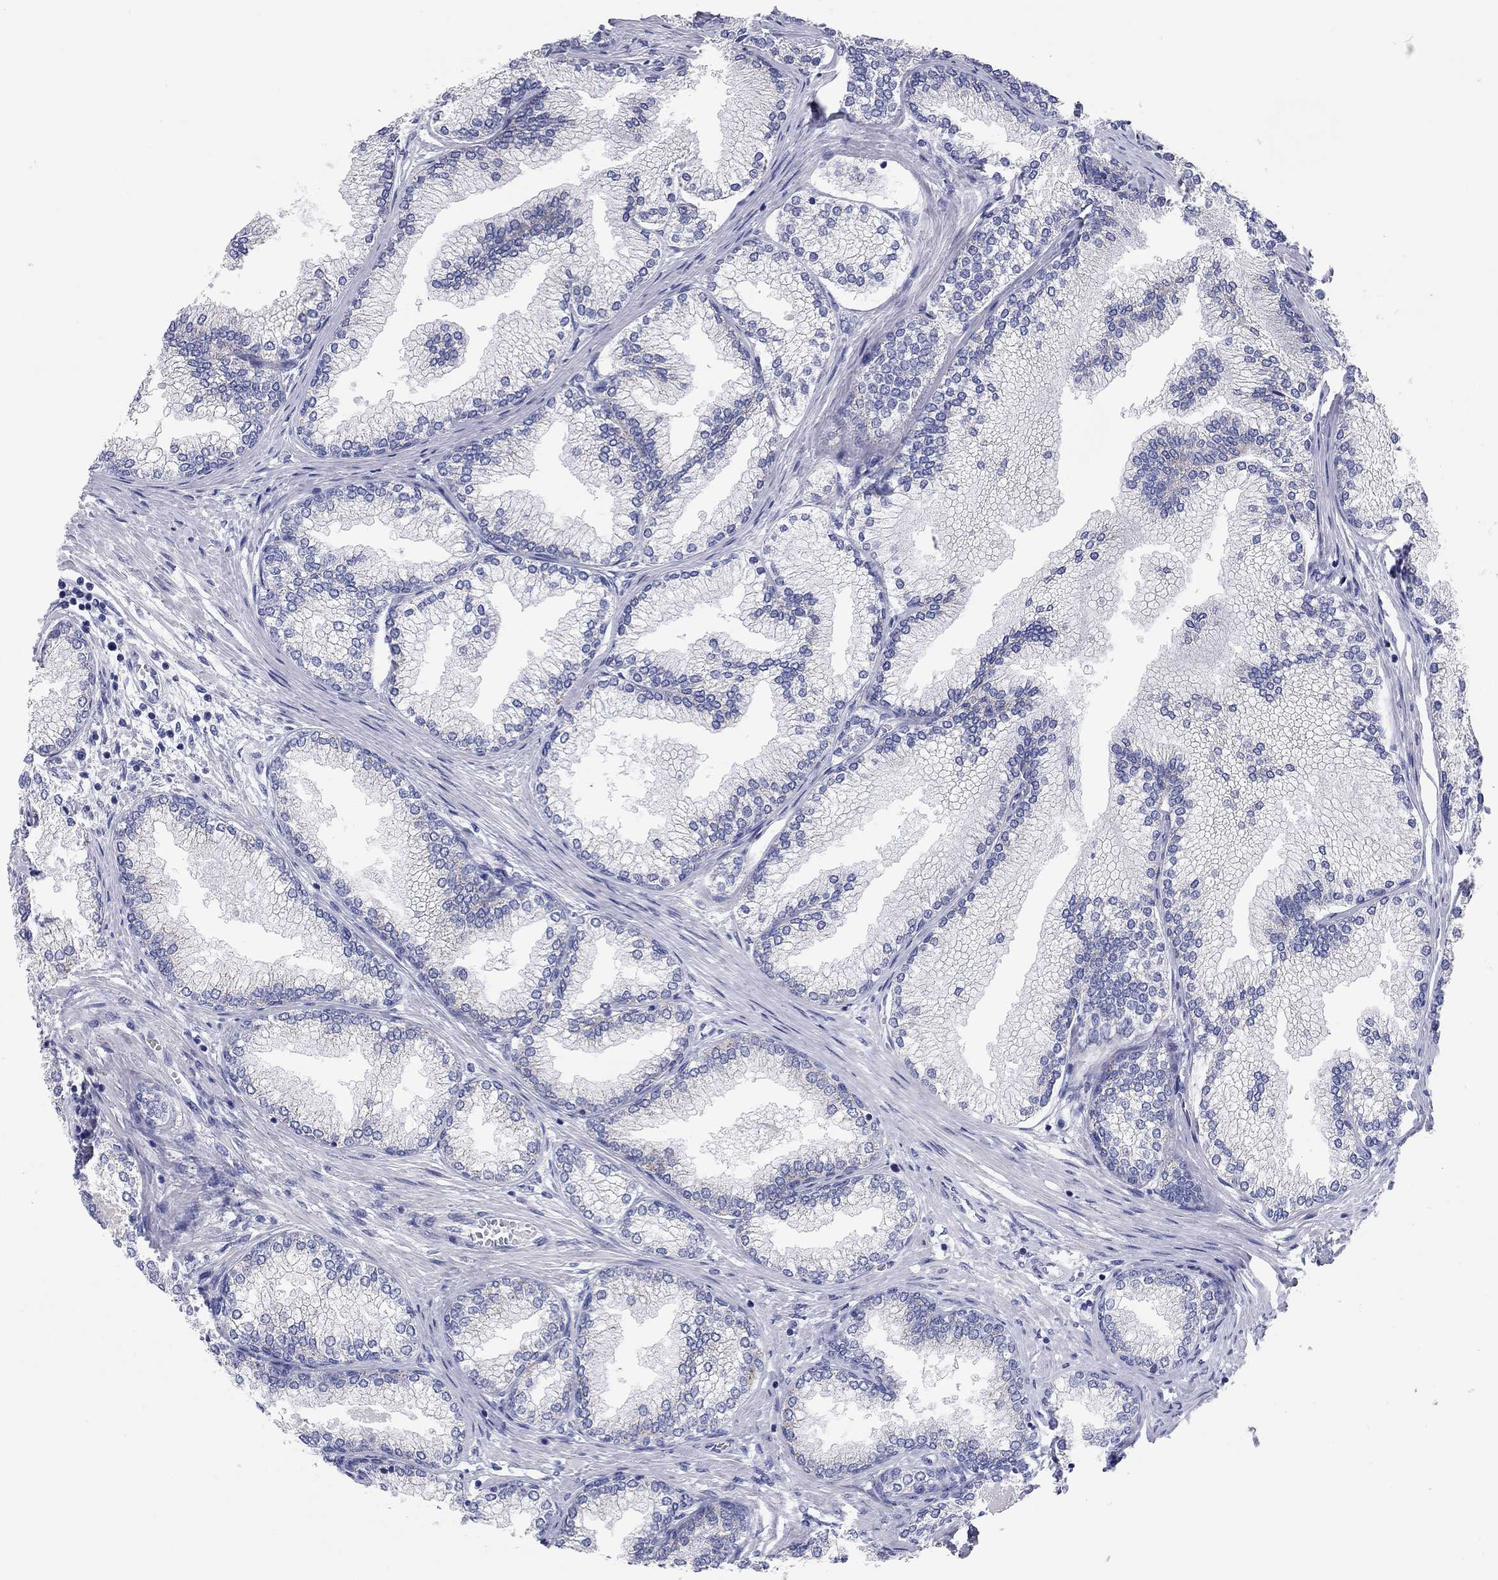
{"staining": {"intensity": "weak", "quantity": "<25%", "location": "cytoplasmic/membranous"}, "tissue": "prostate", "cell_type": "Glandular cells", "image_type": "normal", "snomed": [{"axis": "morphology", "description": "Normal tissue, NOS"}, {"axis": "topography", "description": "Prostate"}], "caption": "IHC of normal prostate exhibits no expression in glandular cells.", "gene": "CHI3L2", "patient": {"sex": "male", "age": 72}}